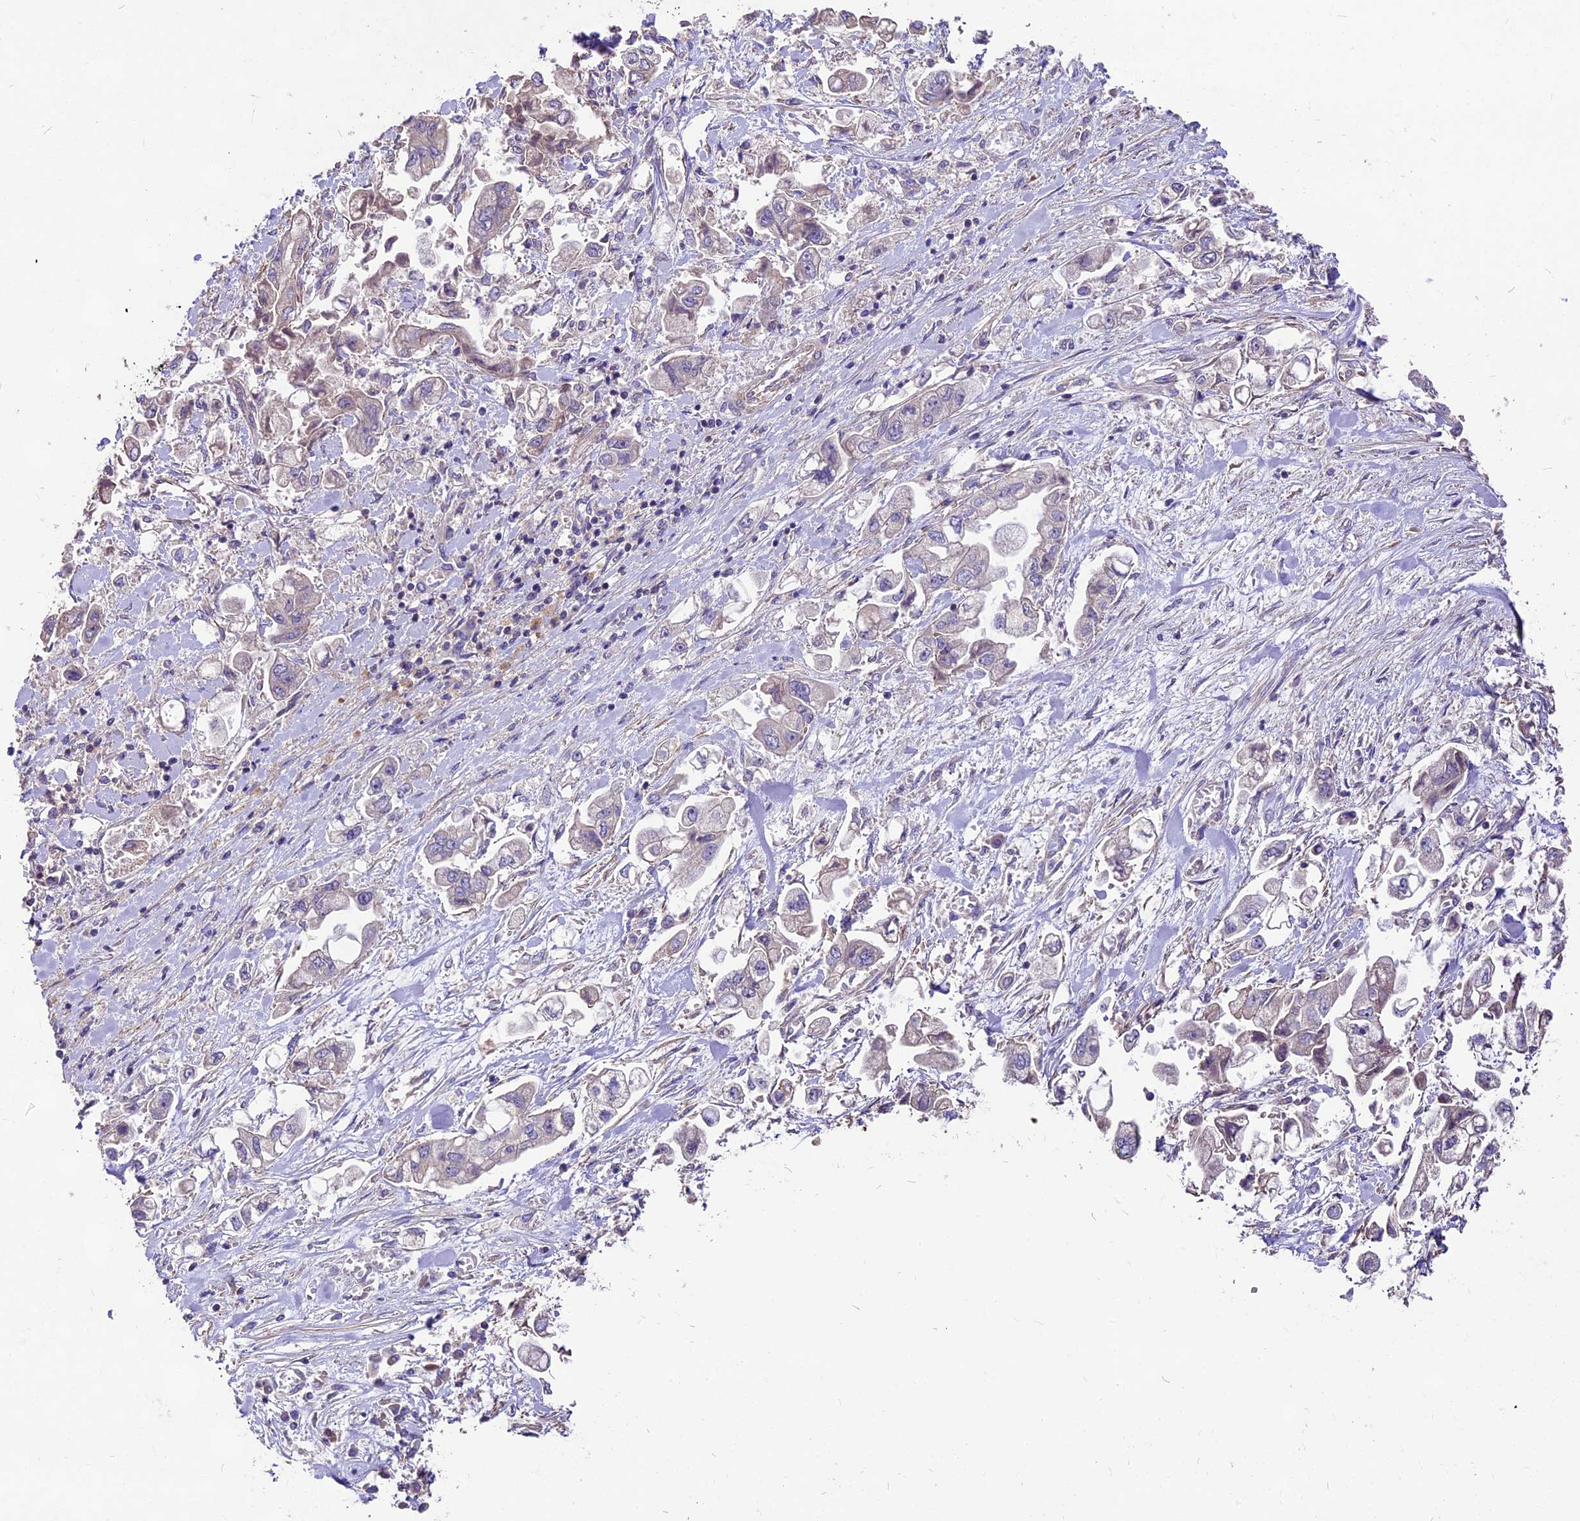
{"staining": {"intensity": "negative", "quantity": "none", "location": "none"}, "tissue": "stomach cancer", "cell_type": "Tumor cells", "image_type": "cancer", "snomed": [{"axis": "morphology", "description": "Adenocarcinoma, NOS"}, {"axis": "topography", "description": "Stomach"}], "caption": "Stomach adenocarcinoma was stained to show a protein in brown. There is no significant expression in tumor cells.", "gene": "ANO3", "patient": {"sex": "male", "age": 62}}